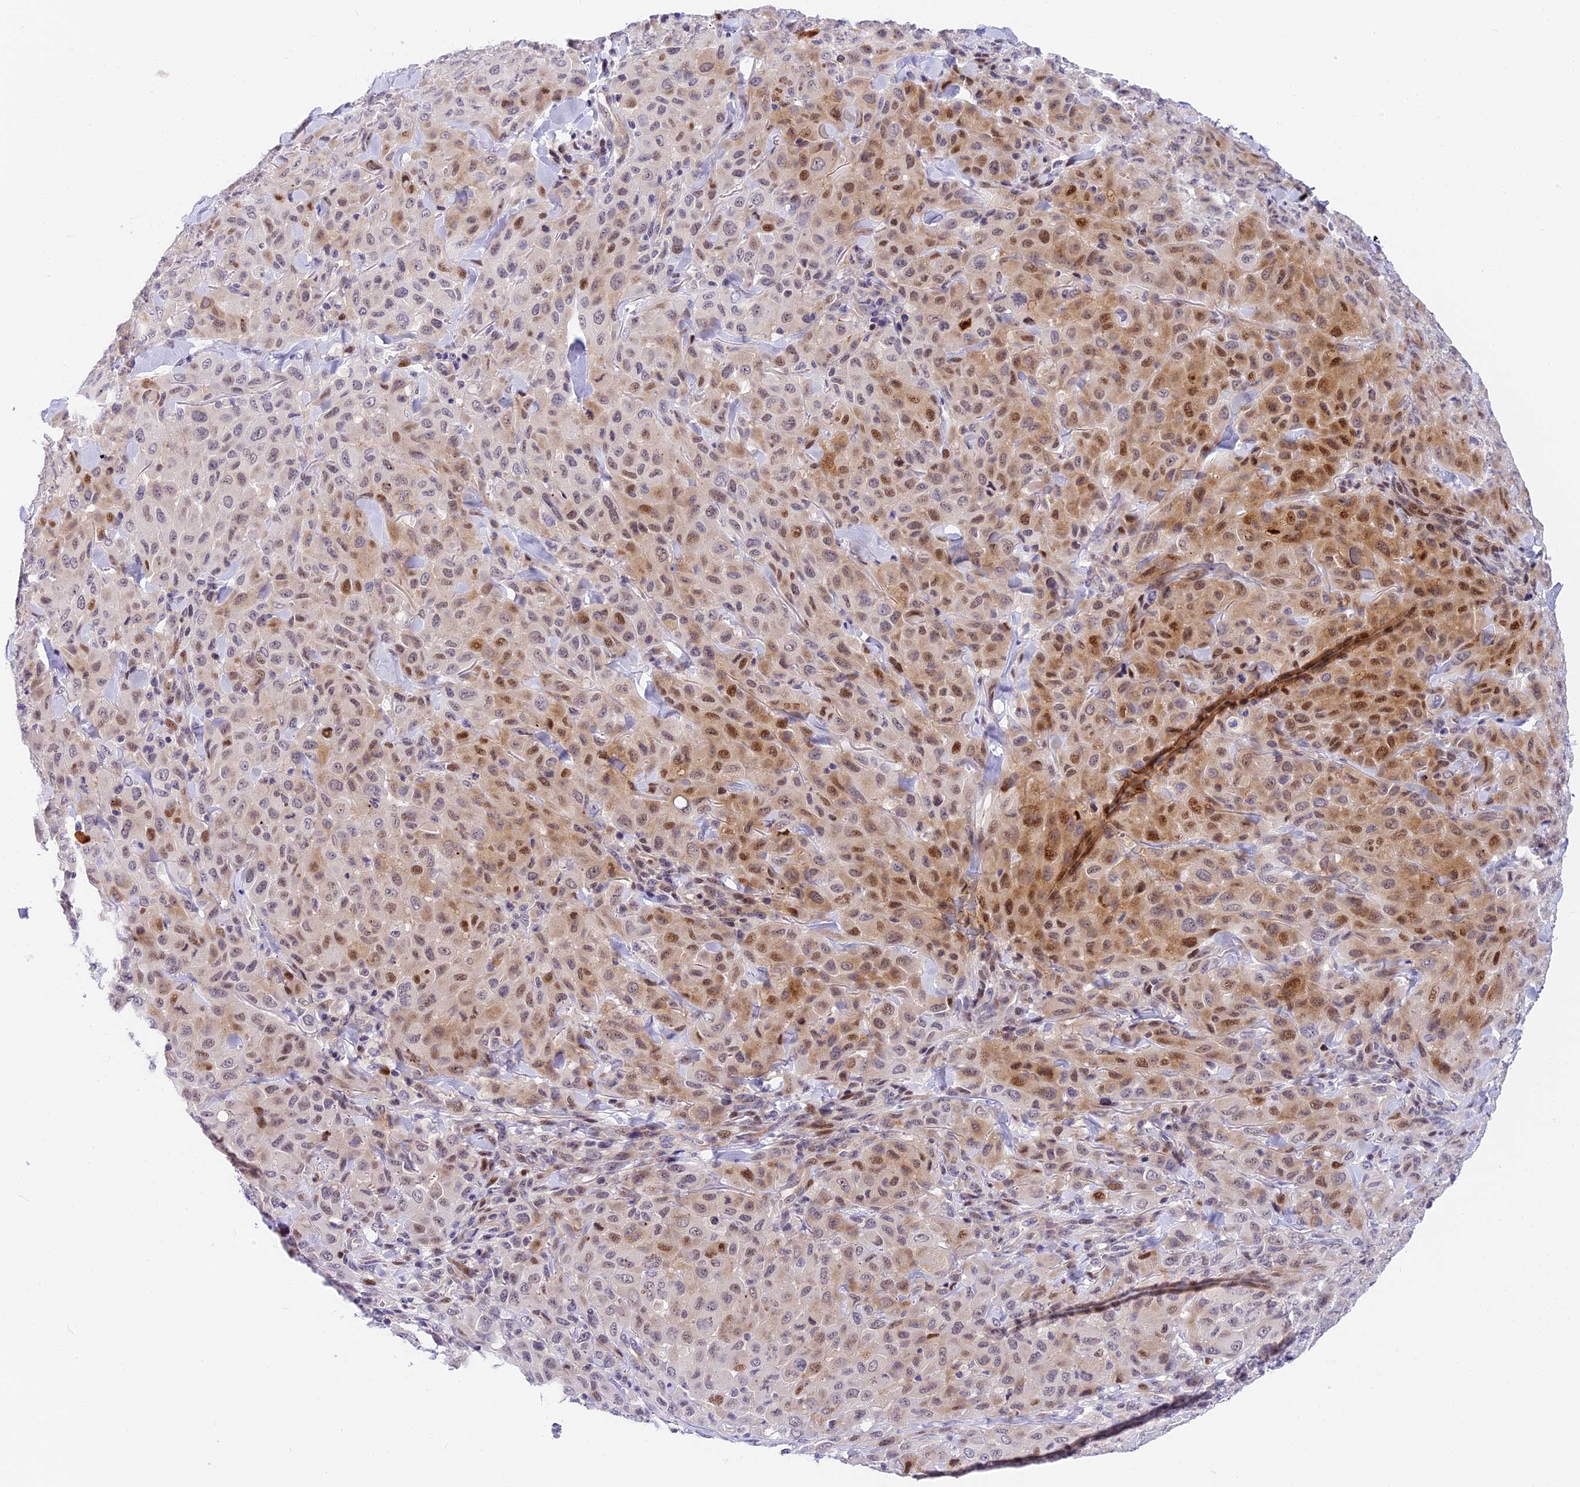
{"staining": {"intensity": "moderate", "quantity": "25%-75%", "location": "cytoplasmic/membranous,nuclear"}, "tissue": "melanoma", "cell_type": "Tumor cells", "image_type": "cancer", "snomed": [{"axis": "morphology", "description": "Malignant melanoma, Metastatic site"}, {"axis": "topography", "description": "Skin"}], "caption": "This is an image of immunohistochemistry staining of melanoma, which shows moderate staining in the cytoplasmic/membranous and nuclear of tumor cells.", "gene": "MIDN", "patient": {"sex": "female", "age": 81}}